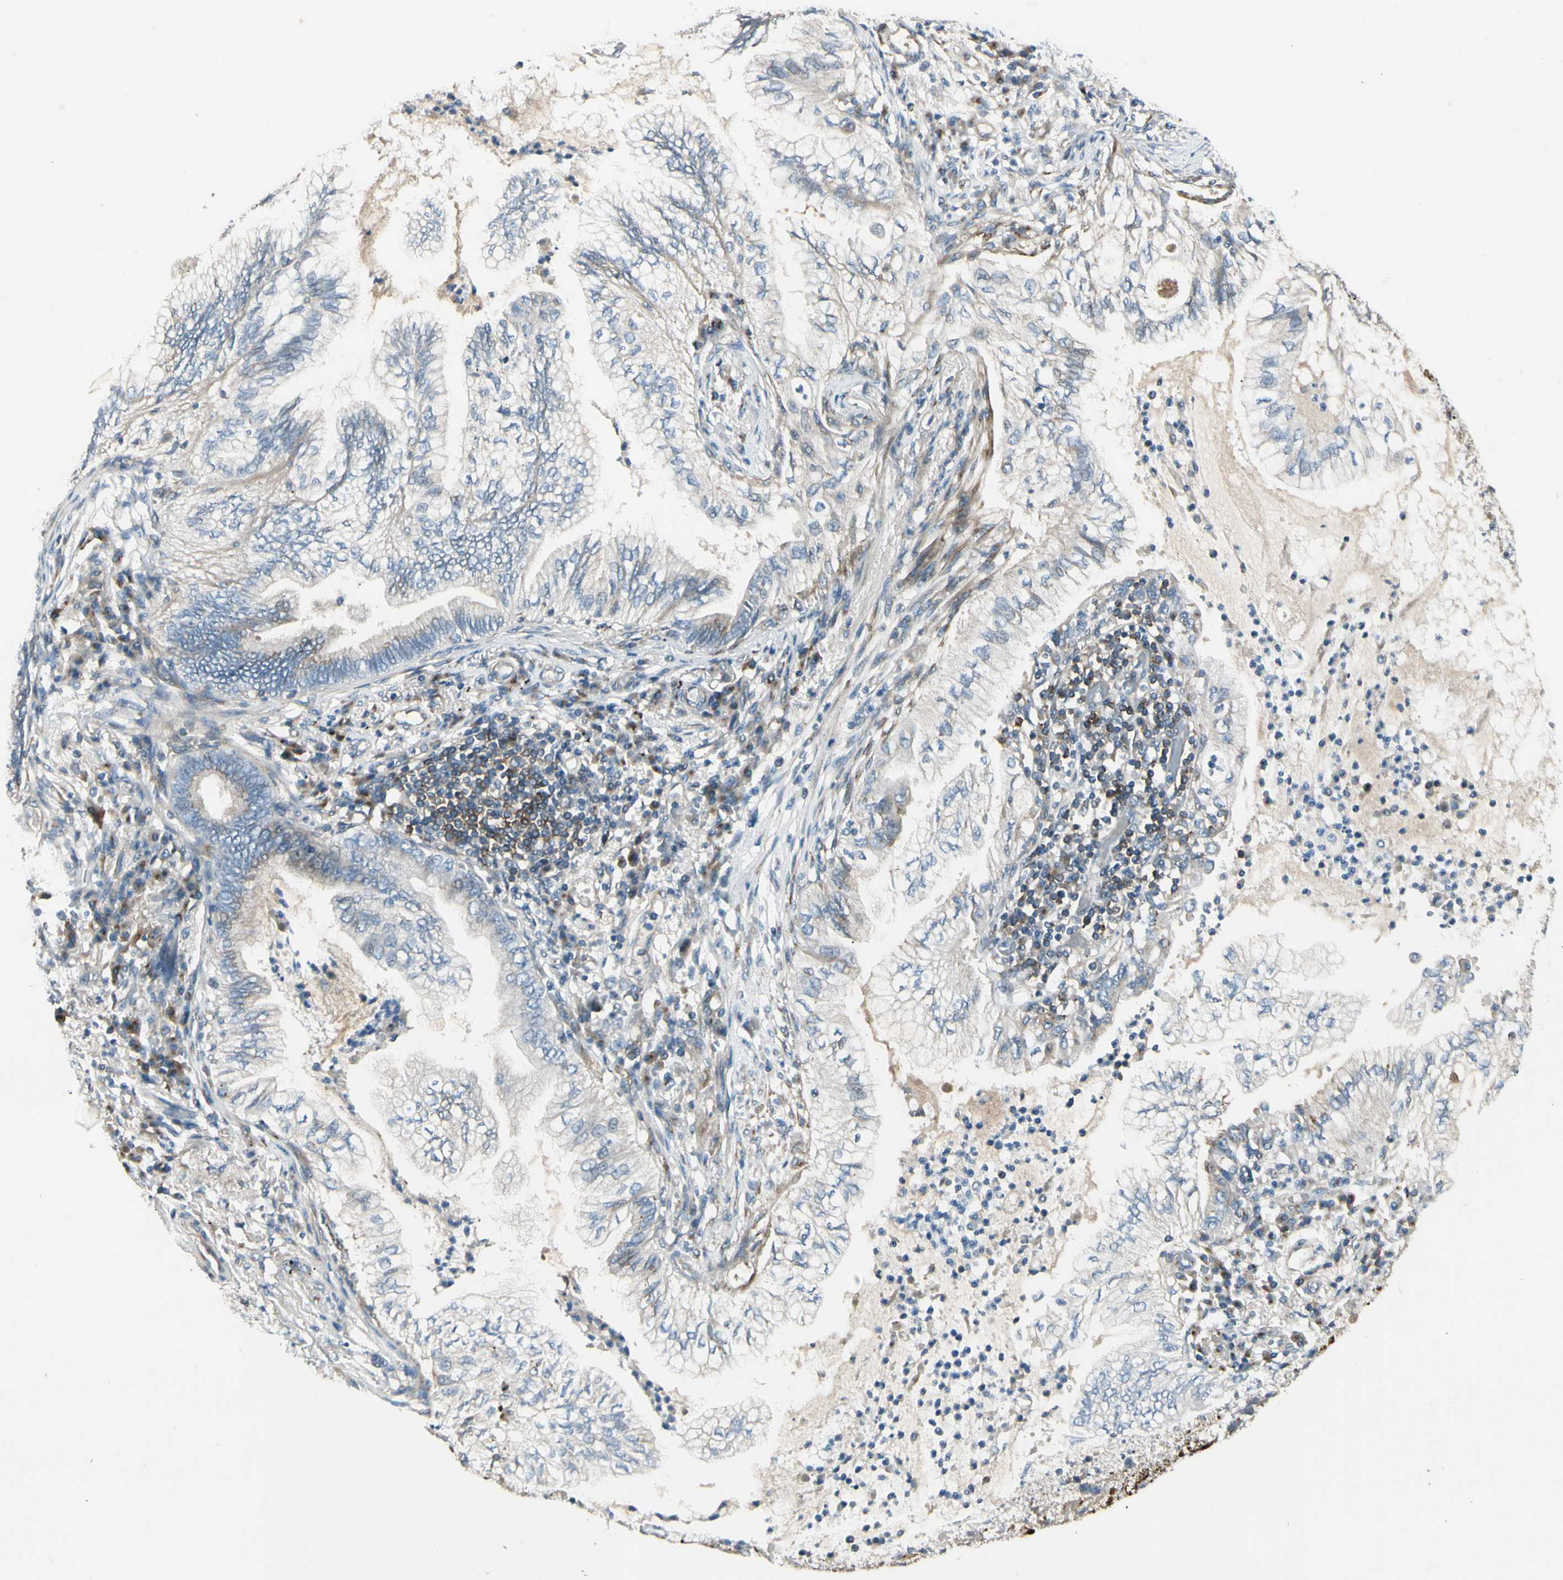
{"staining": {"intensity": "weak", "quantity": "<25%", "location": "cytoplasmic/membranous"}, "tissue": "lung cancer", "cell_type": "Tumor cells", "image_type": "cancer", "snomed": [{"axis": "morphology", "description": "Normal tissue, NOS"}, {"axis": "morphology", "description": "Adenocarcinoma, NOS"}, {"axis": "topography", "description": "Bronchus"}, {"axis": "topography", "description": "Lung"}], "caption": "DAB immunohistochemical staining of human lung cancer shows no significant positivity in tumor cells.", "gene": "ABCA3", "patient": {"sex": "female", "age": 70}}